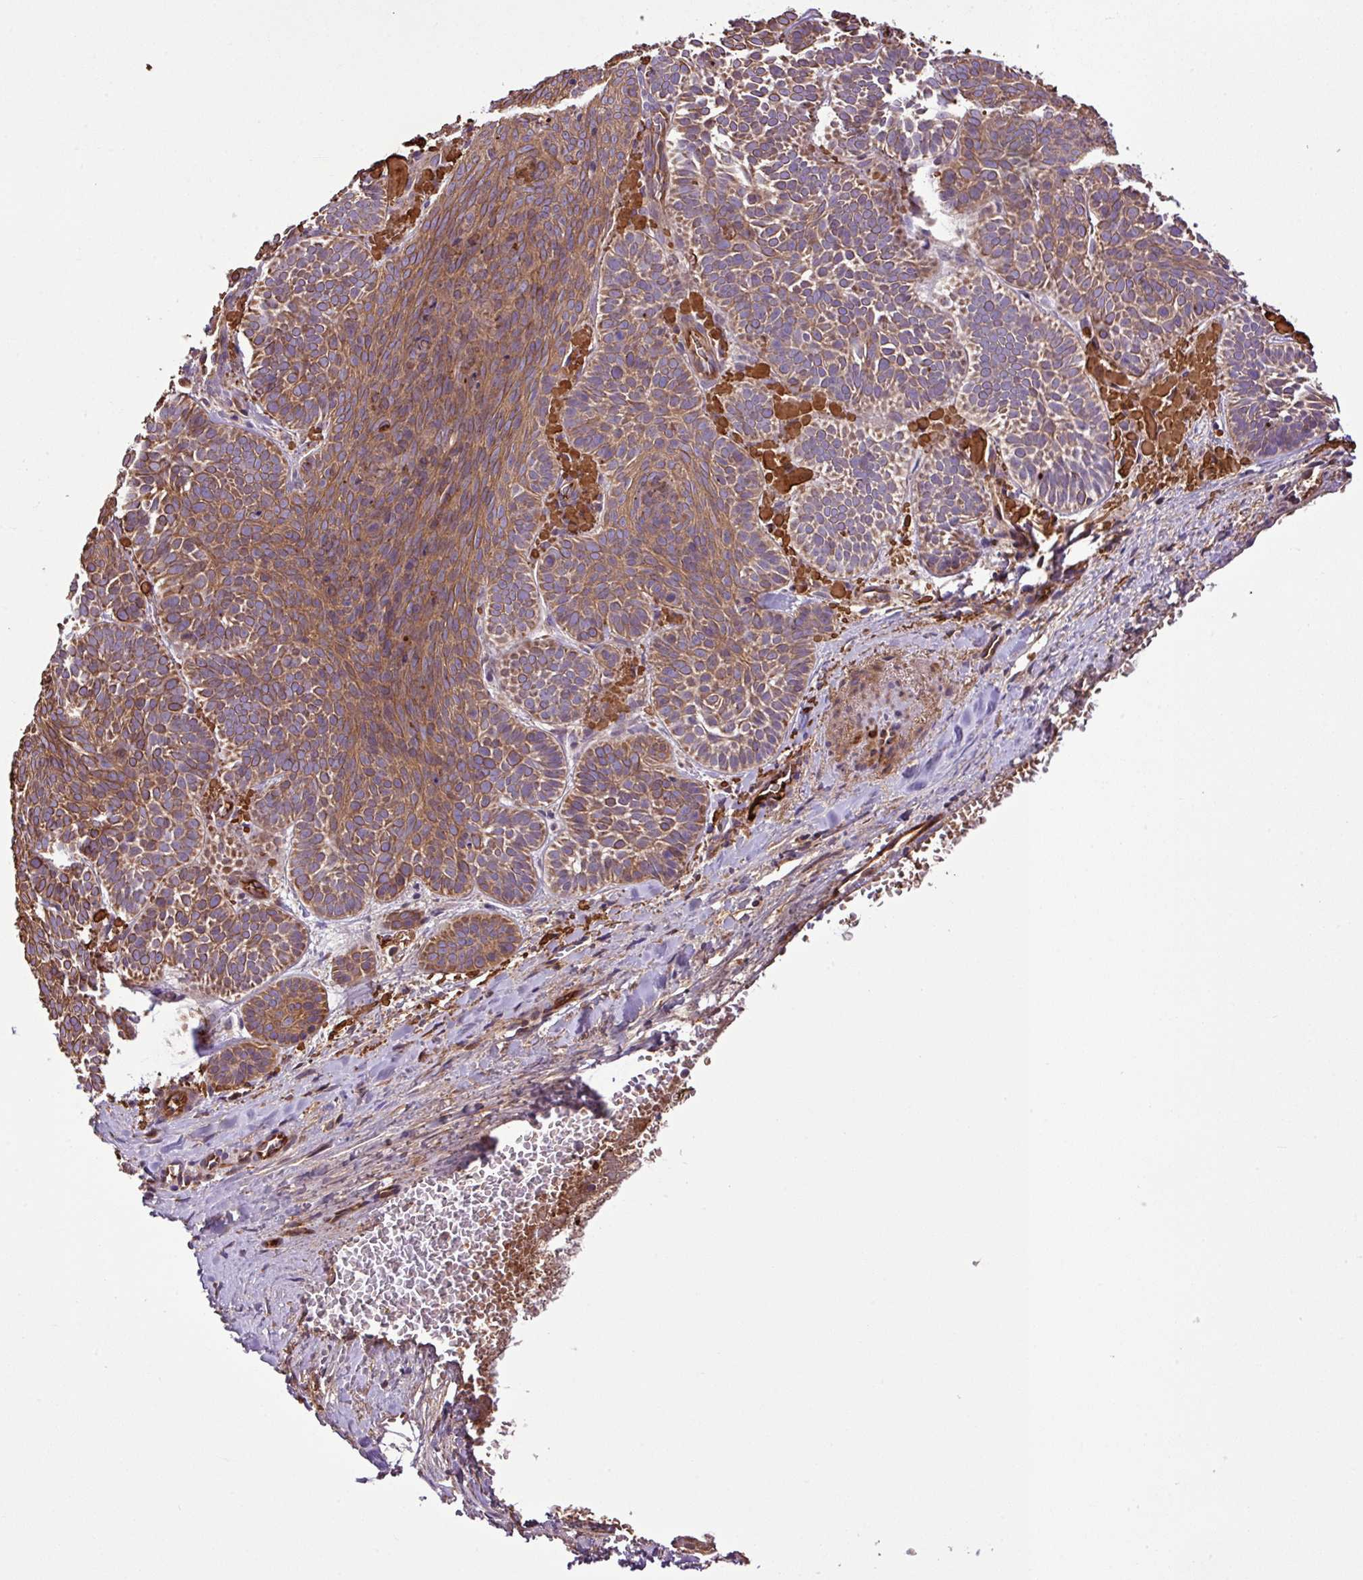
{"staining": {"intensity": "moderate", "quantity": ">75%", "location": "cytoplasmic/membranous"}, "tissue": "skin cancer", "cell_type": "Tumor cells", "image_type": "cancer", "snomed": [{"axis": "morphology", "description": "Basal cell carcinoma"}, {"axis": "topography", "description": "Skin"}], "caption": "A high-resolution photomicrograph shows immunohistochemistry staining of basal cell carcinoma (skin), which displays moderate cytoplasmic/membranous expression in approximately >75% of tumor cells. The staining was performed using DAB to visualize the protein expression in brown, while the nuclei were stained in blue with hematoxylin (Magnification: 20x).", "gene": "ZNF266", "patient": {"sex": "male", "age": 85}}